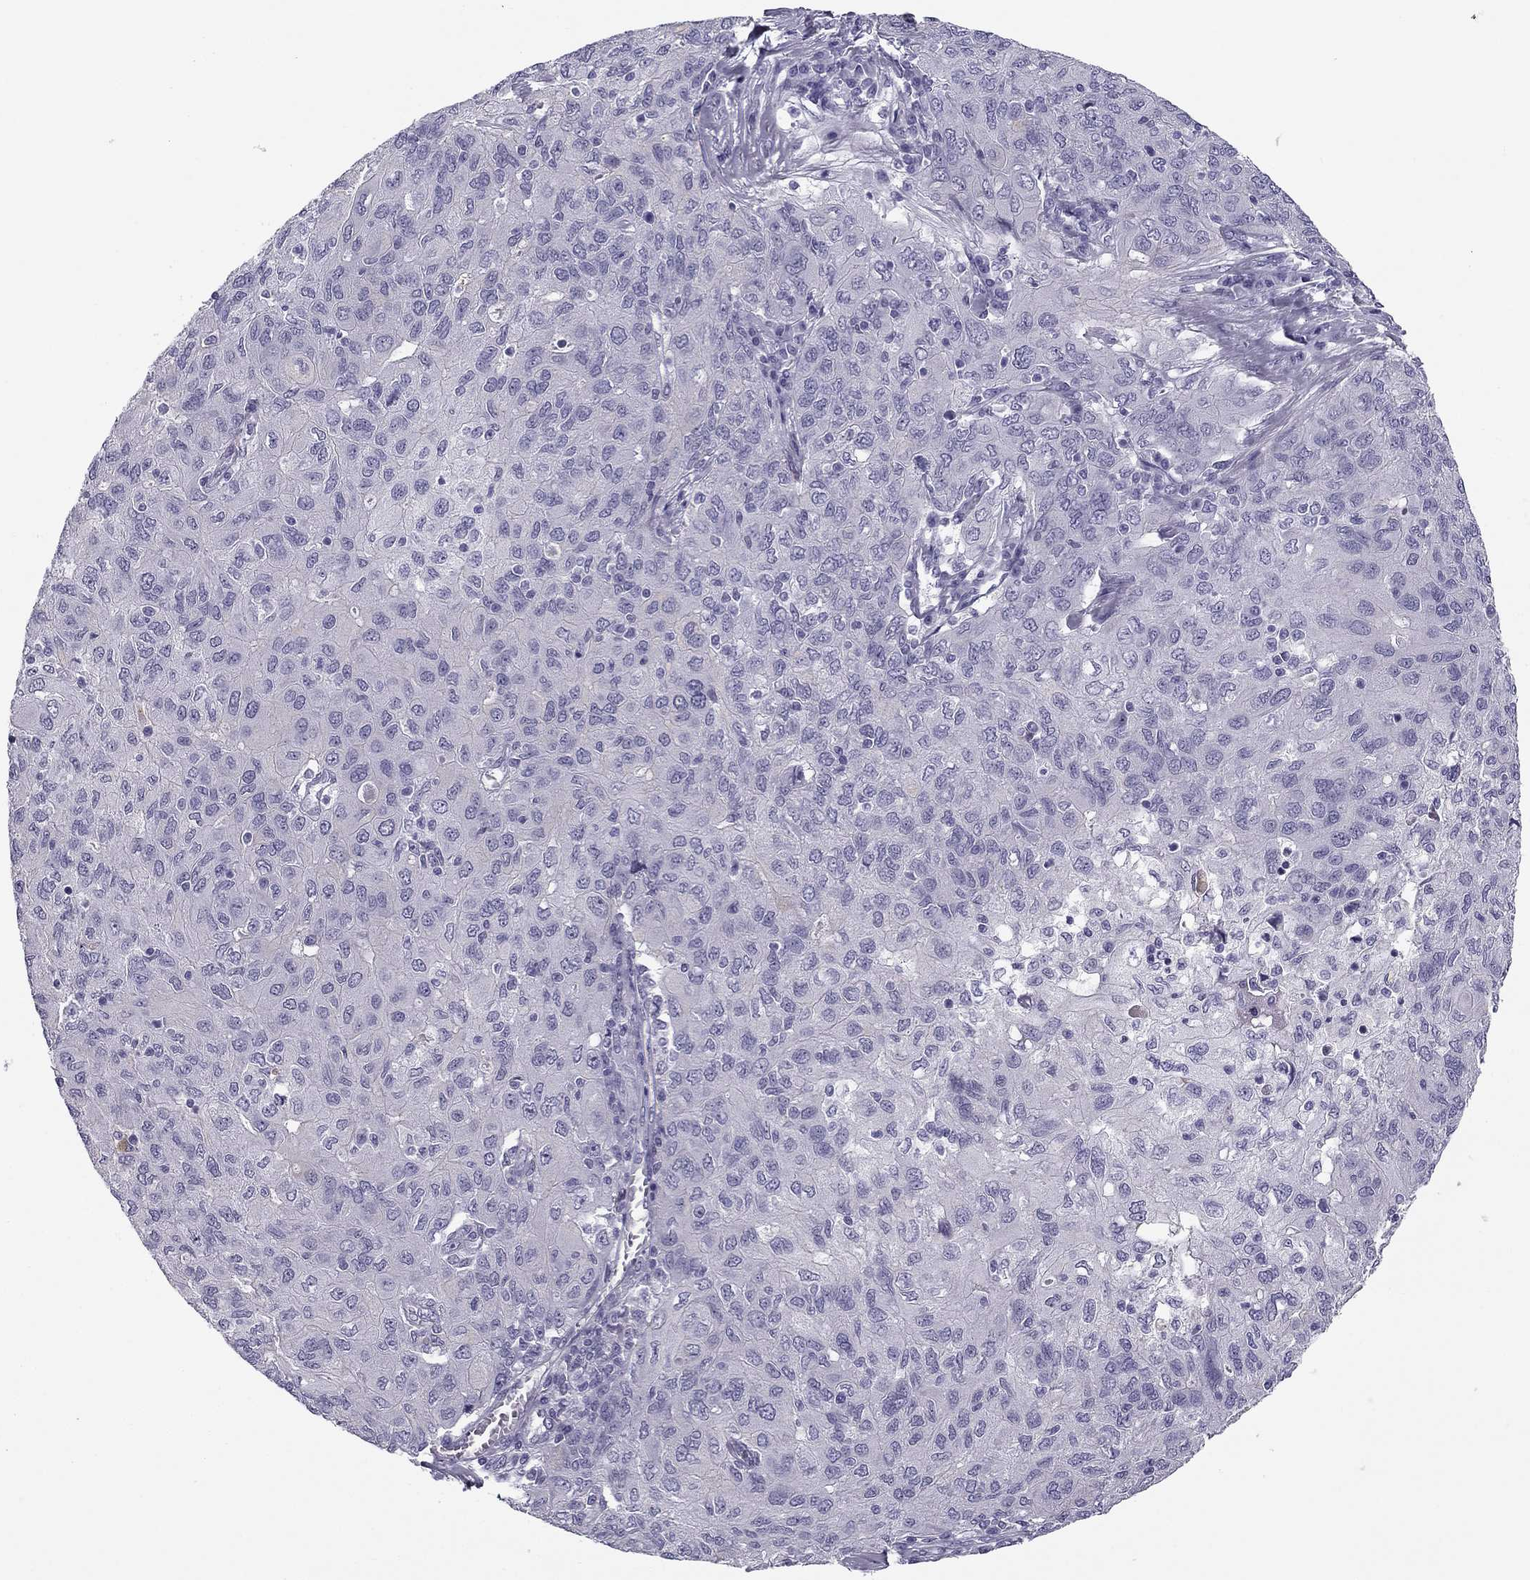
{"staining": {"intensity": "negative", "quantity": "none", "location": "none"}, "tissue": "ovarian cancer", "cell_type": "Tumor cells", "image_type": "cancer", "snomed": [{"axis": "morphology", "description": "Carcinoma, endometroid"}, {"axis": "topography", "description": "Ovary"}], "caption": "A histopathology image of human ovarian endometroid carcinoma is negative for staining in tumor cells.", "gene": "MC5R", "patient": {"sex": "female", "age": 50}}